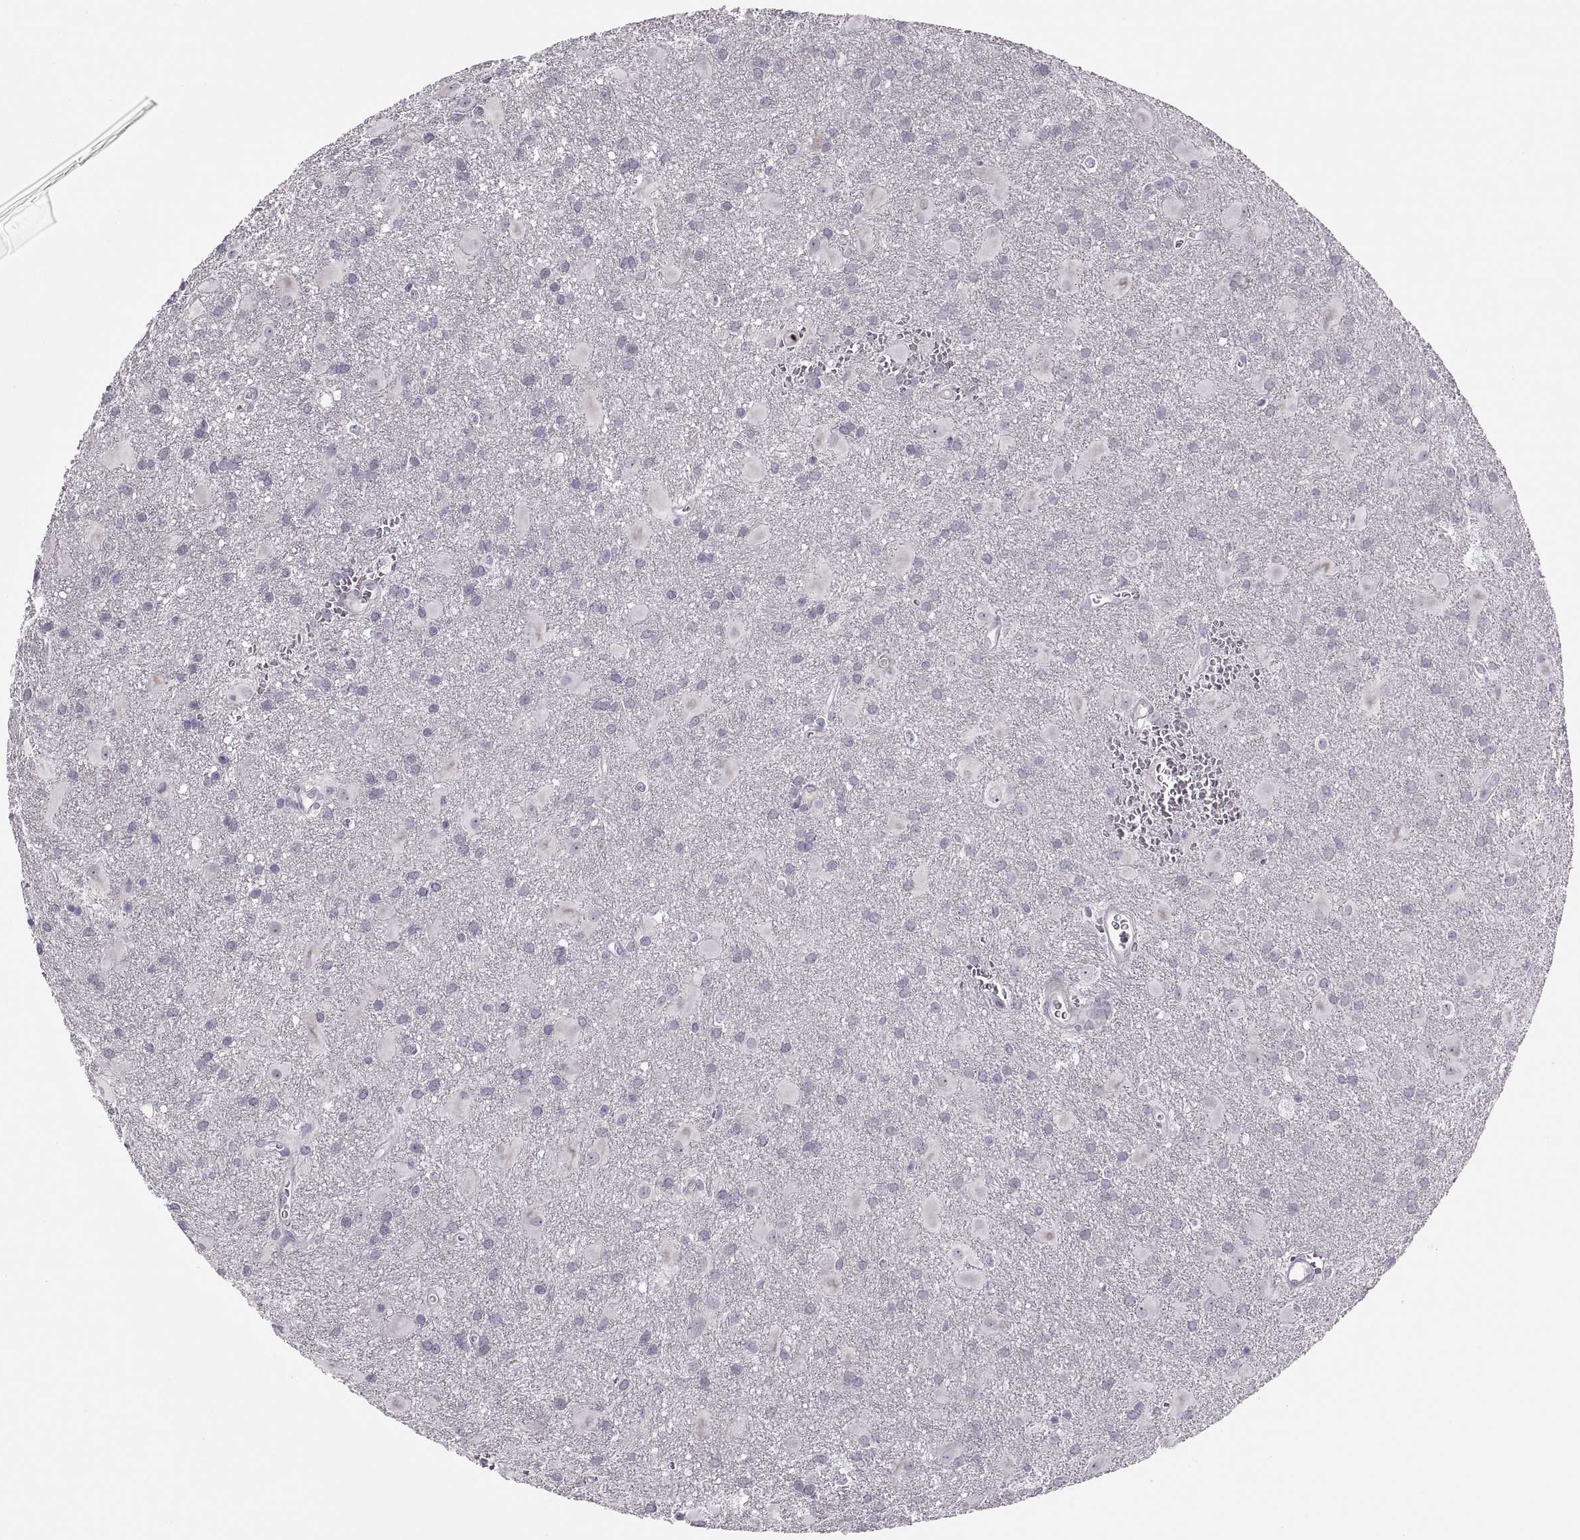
{"staining": {"intensity": "negative", "quantity": "none", "location": "none"}, "tissue": "glioma", "cell_type": "Tumor cells", "image_type": "cancer", "snomed": [{"axis": "morphology", "description": "Glioma, malignant, Low grade"}, {"axis": "topography", "description": "Brain"}], "caption": "The histopathology image exhibits no staining of tumor cells in malignant low-grade glioma.", "gene": "CHCT1", "patient": {"sex": "male", "age": 58}}